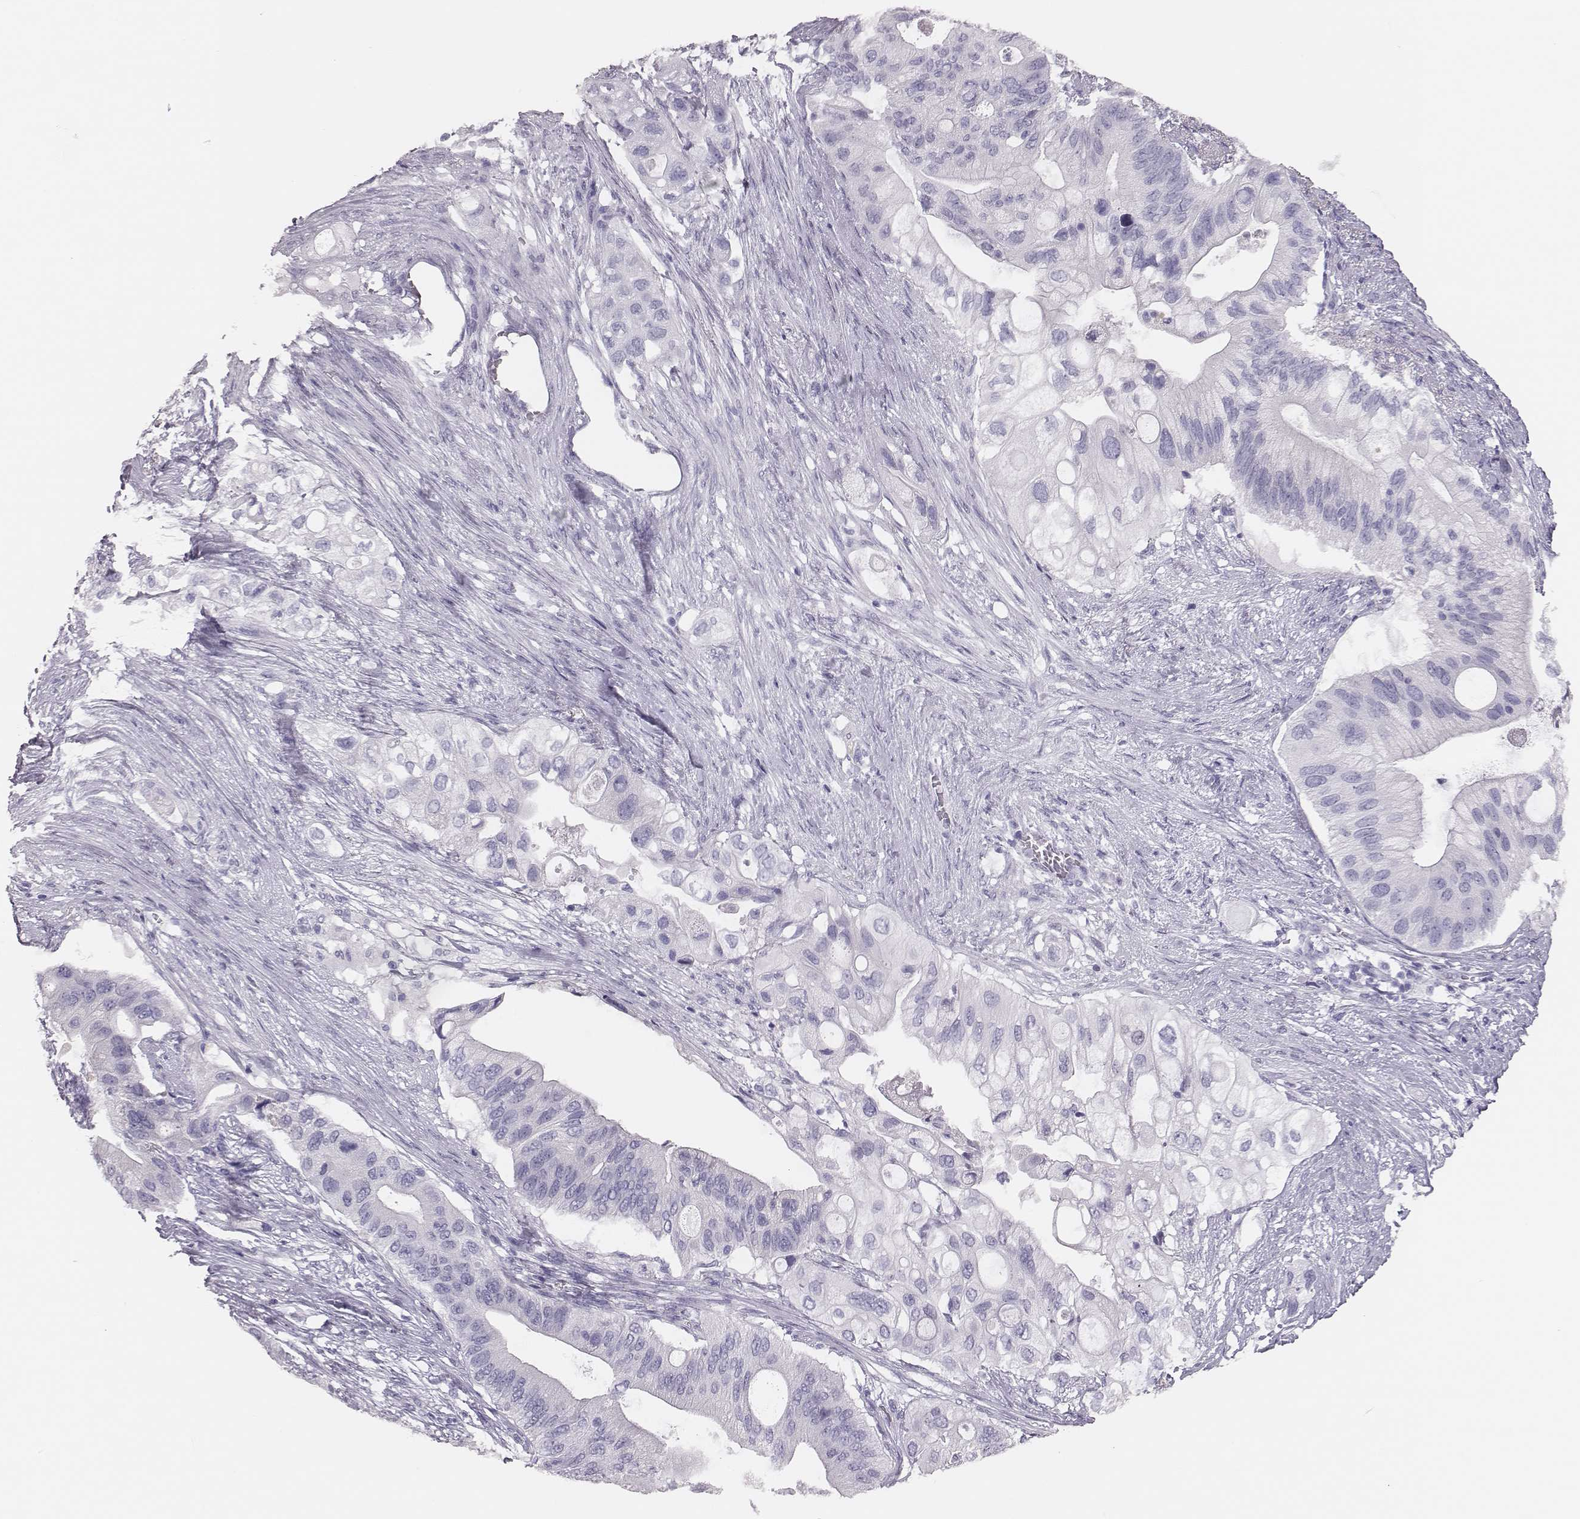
{"staining": {"intensity": "negative", "quantity": "none", "location": "none"}, "tissue": "pancreatic cancer", "cell_type": "Tumor cells", "image_type": "cancer", "snomed": [{"axis": "morphology", "description": "Adenocarcinoma, NOS"}, {"axis": "topography", "description": "Pancreas"}], "caption": "Protein analysis of pancreatic cancer displays no significant expression in tumor cells.", "gene": "H1-6", "patient": {"sex": "female", "age": 72}}